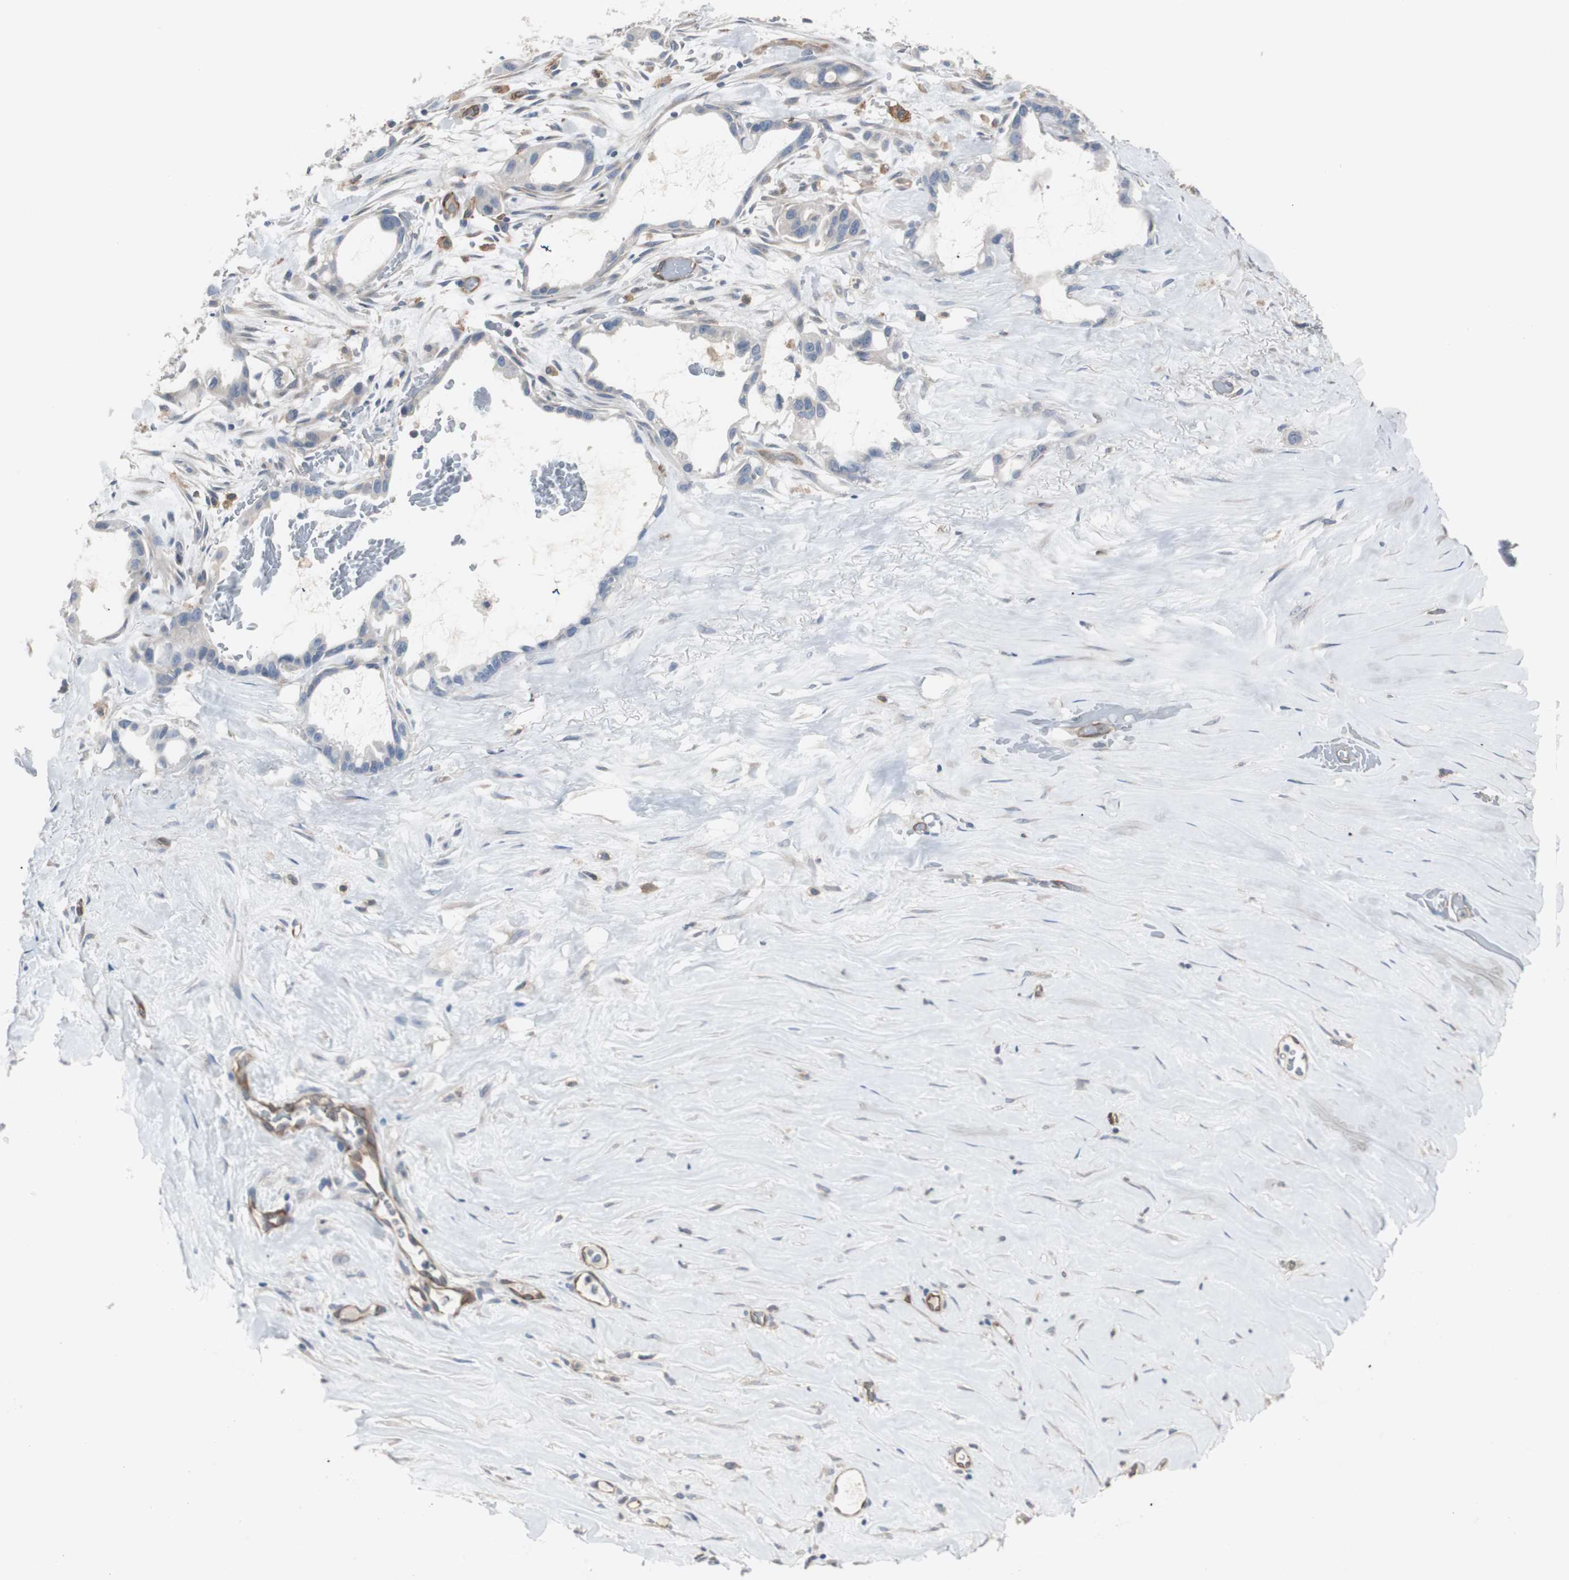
{"staining": {"intensity": "negative", "quantity": "none", "location": "none"}, "tissue": "liver cancer", "cell_type": "Tumor cells", "image_type": "cancer", "snomed": [{"axis": "morphology", "description": "Cholangiocarcinoma"}, {"axis": "topography", "description": "Liver"}], "caption": "The micrograph reveals no significant expression in tumor cells of liver cholangiocarcinoma.", "gene": "SWAP70", "patient": {"sex": "female", "age": 65}}